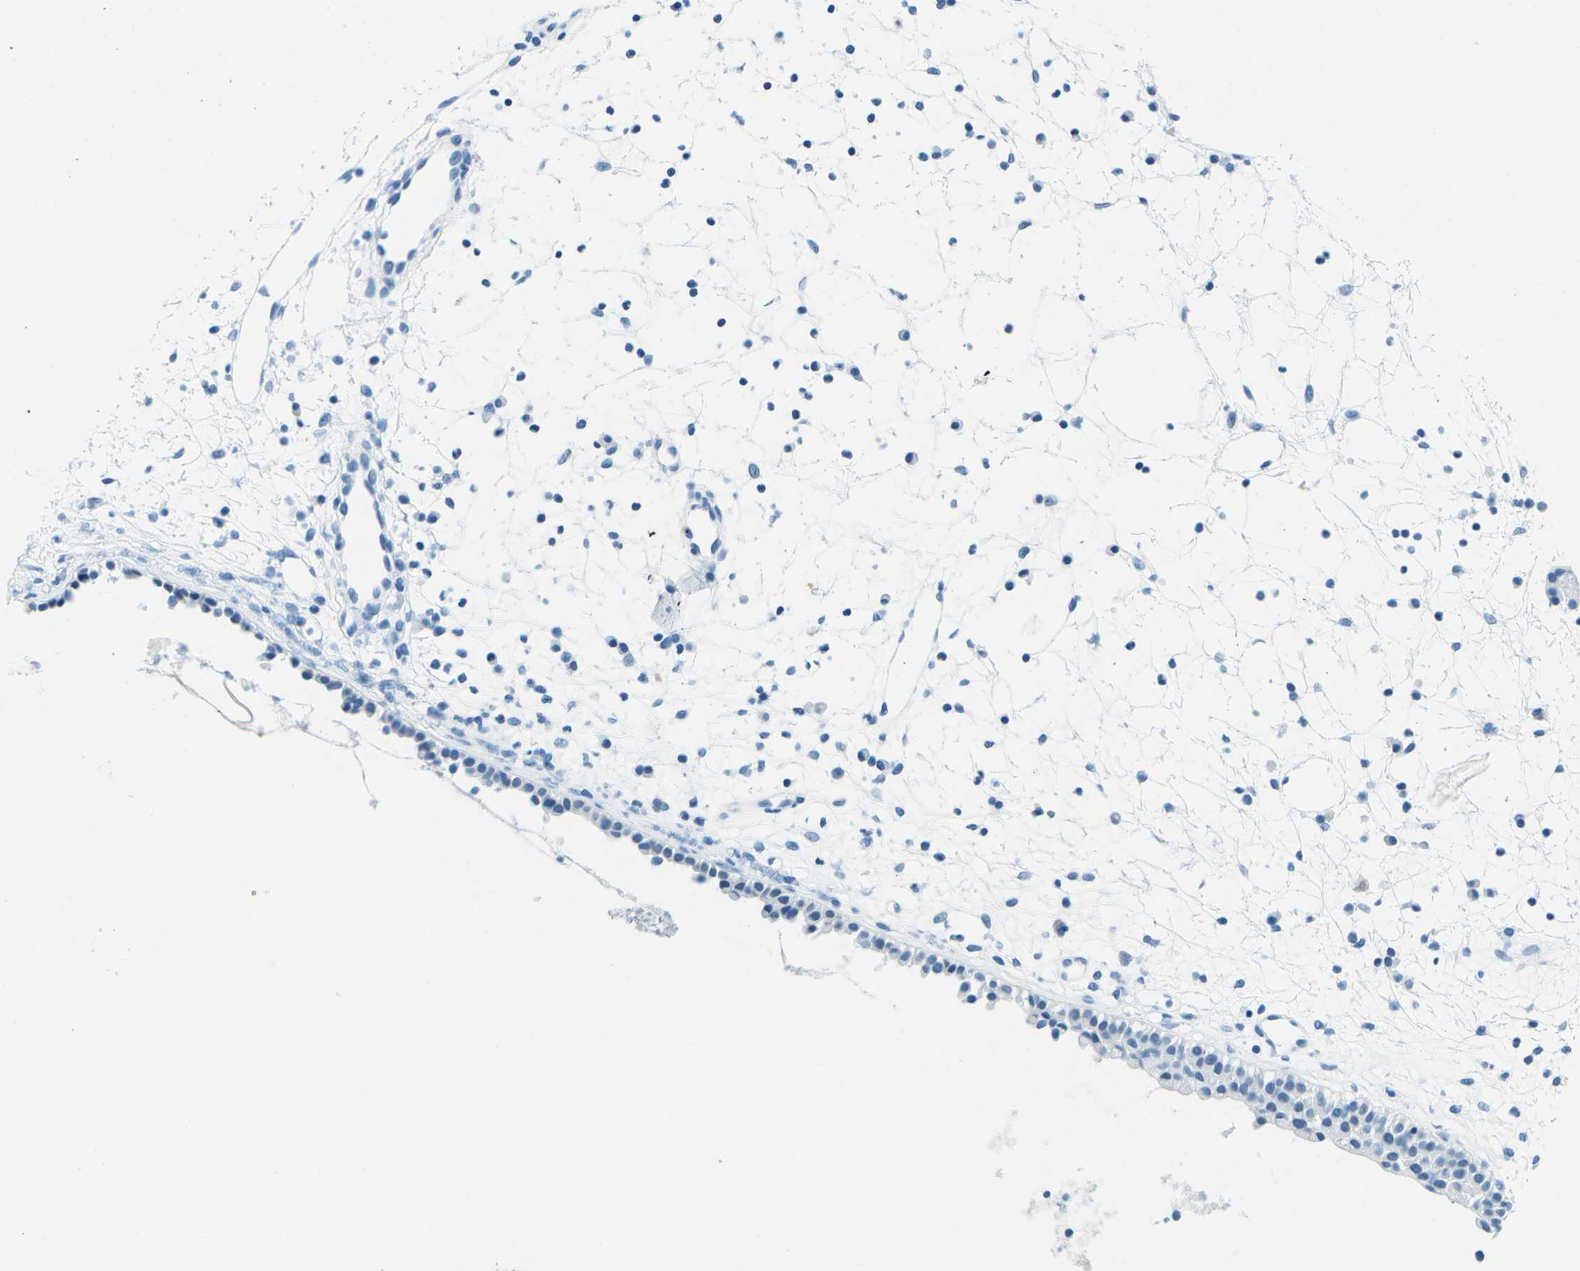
{"staining": {"intensity": "negative", "quantity": "none", "location": "none"}, "tissue": "nasopharynx", "cell_type": "Respiratory epithelial cells", "image_type": "normal", "snomed": [{"axis": "morphology", "description": "Normal tissue, NOS"}, {"axis": "topography", "description": "Nasopharynx"}], "caption": "This is an immunohistochemistry micrograph of benign human nasopharynx. There is no staining in respiratory epithelial cells.", "gene": "CDHR2", "patient": {"sex": "male", "age": 21}}